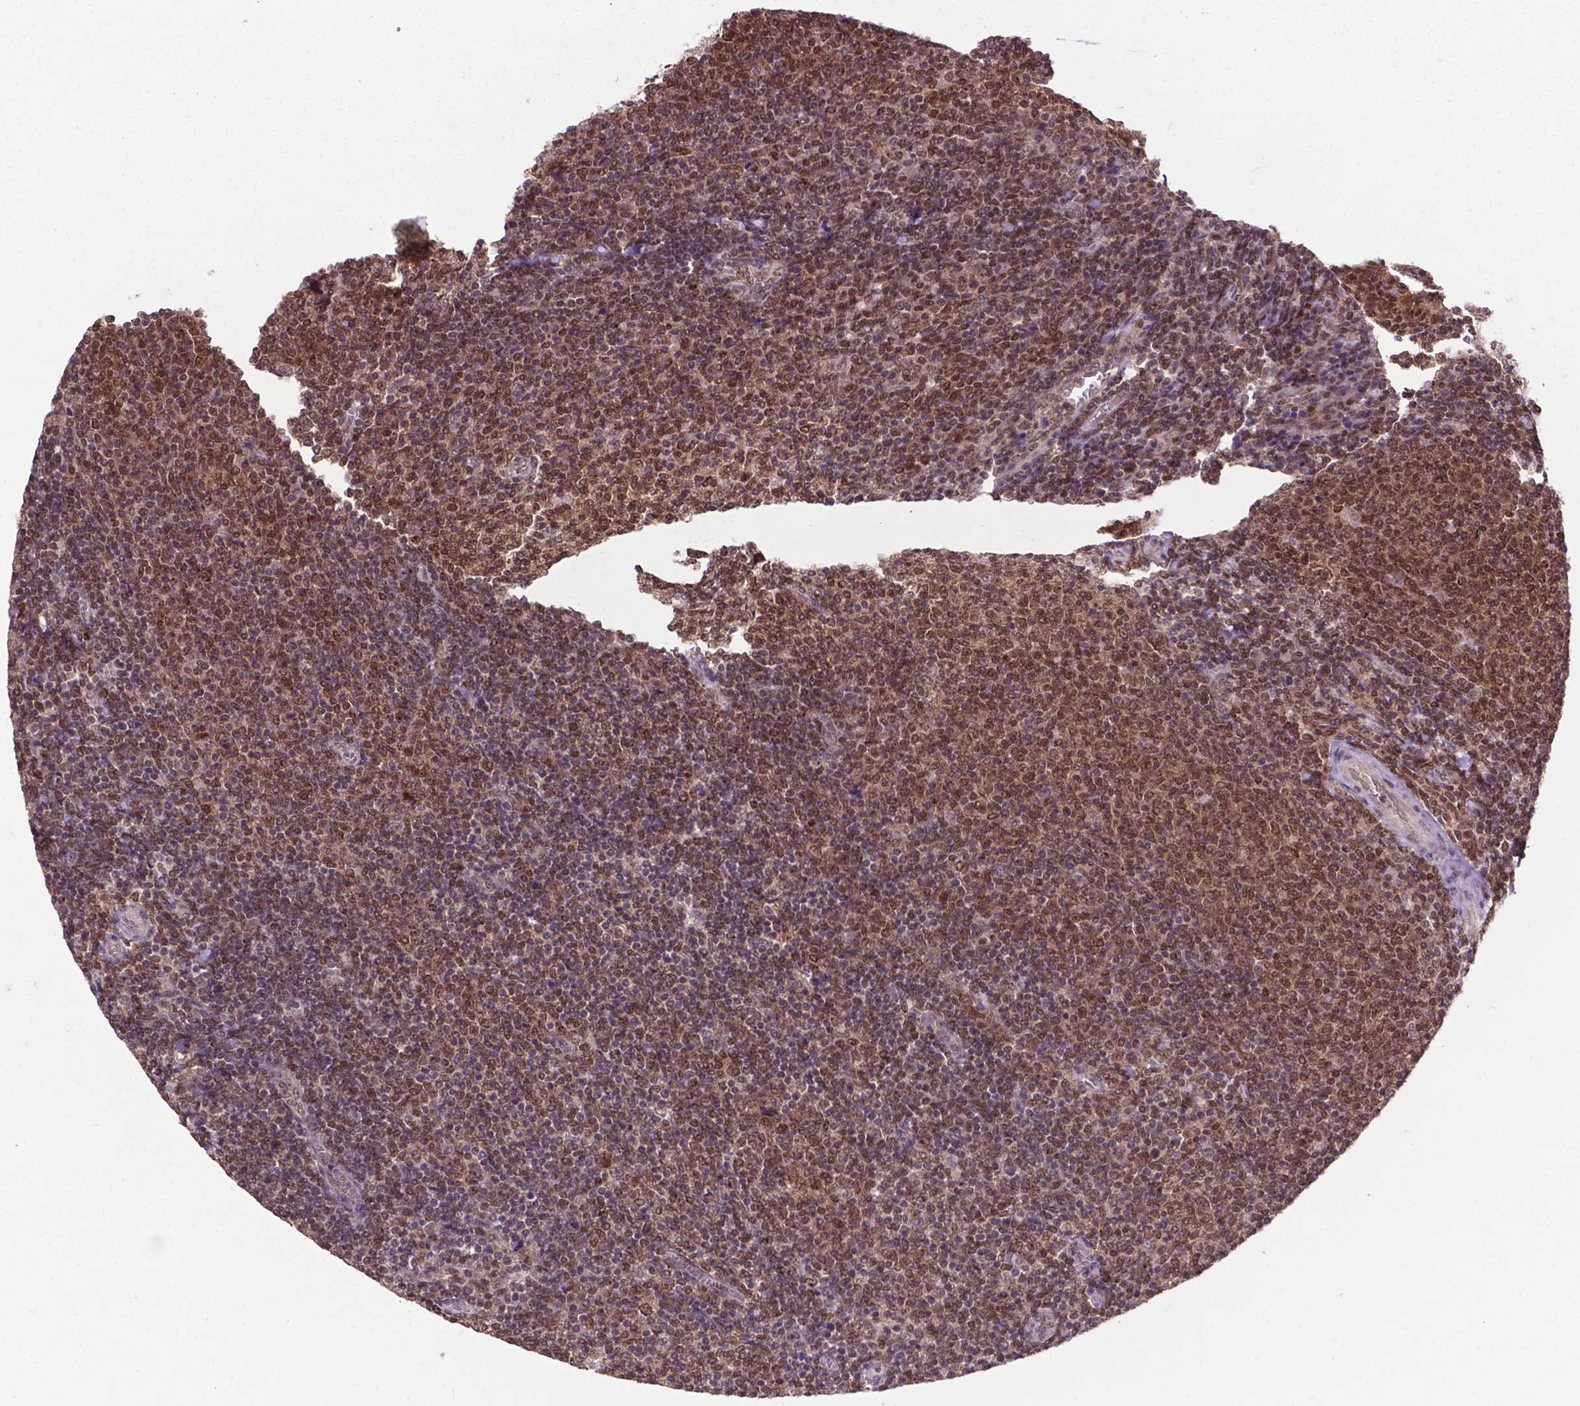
{"staining": {"intensity": "moderate", "quantity": ">75%", "location": "nuclear"}, "tissue": "lymphoma", "cell_type": "Tumor cells", "image_type": "cancer", "snomed": [{"axis": "morphology", "description": "Malignant lymphoma, non-Hodgkin's type, Low grade"}, {"axis": "topography", "description": "Lymph node"}], "caption": "Low-grade malignant lymphoma, non-Hodgkin's type stained with a protein marker demonstrates moderate staining in tumor cells.", "gene": "FAF1", "patient": {"sex": "male", "age": 52}}